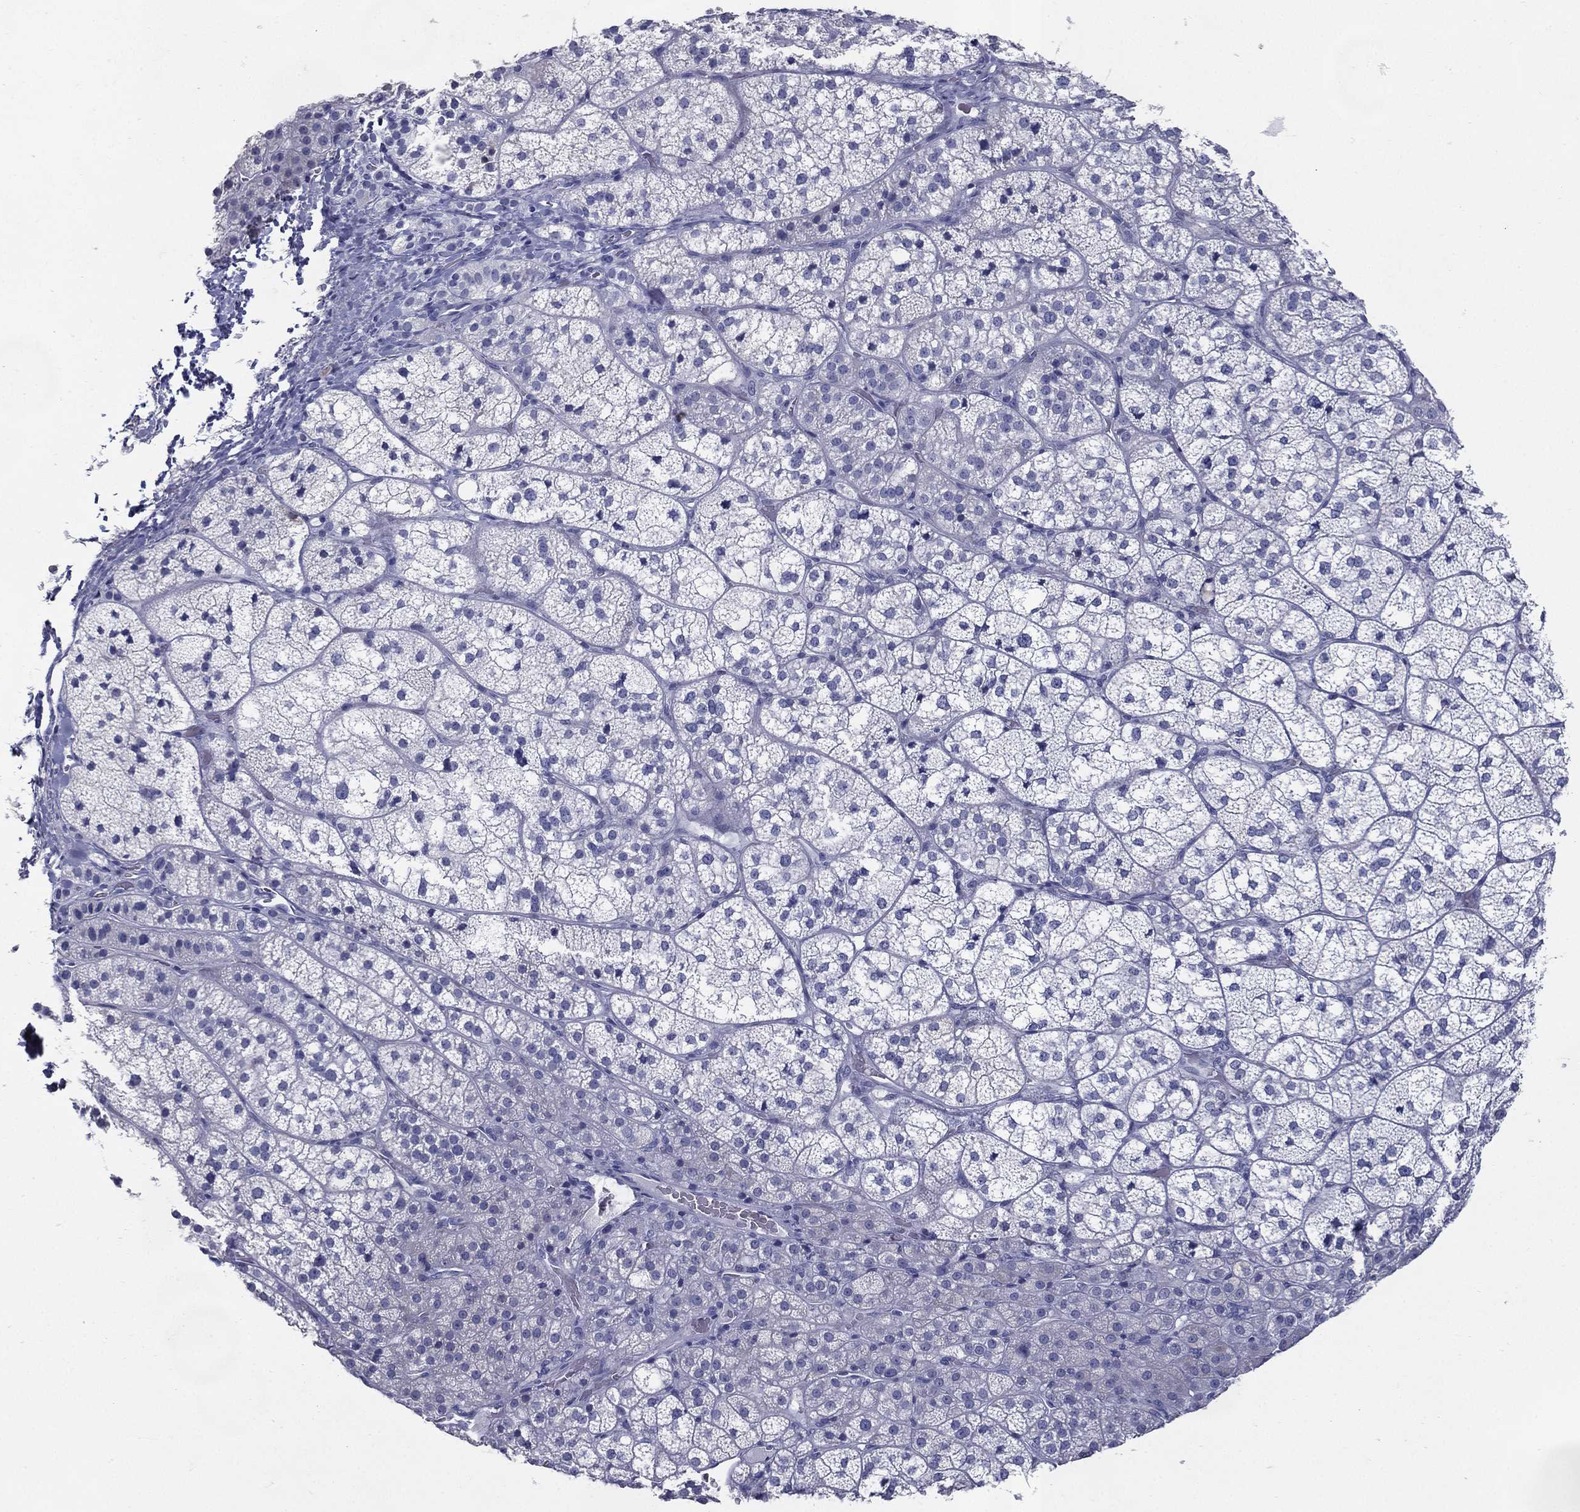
{"staining": {"intensity": "negative", "quantity": "none", "location": "none"}, "tissue": "adrenal gland", "cell_type": "Glandular cells", "image_type": "normal", "snomed": [{"axis": "morphology", "description": "Normal tissue, NOS"}, {"axis": "topography", "description": "Adrenal gland"}], "caption": "Photomicrograph shows no significant protein staining in glandular cells of benign adrenal gland. (DAB (3,3'-diaminobenzidine) IHC, high magnification).", "gene": "KIF2C", "patient": {"sex": "female", "age": 60}}